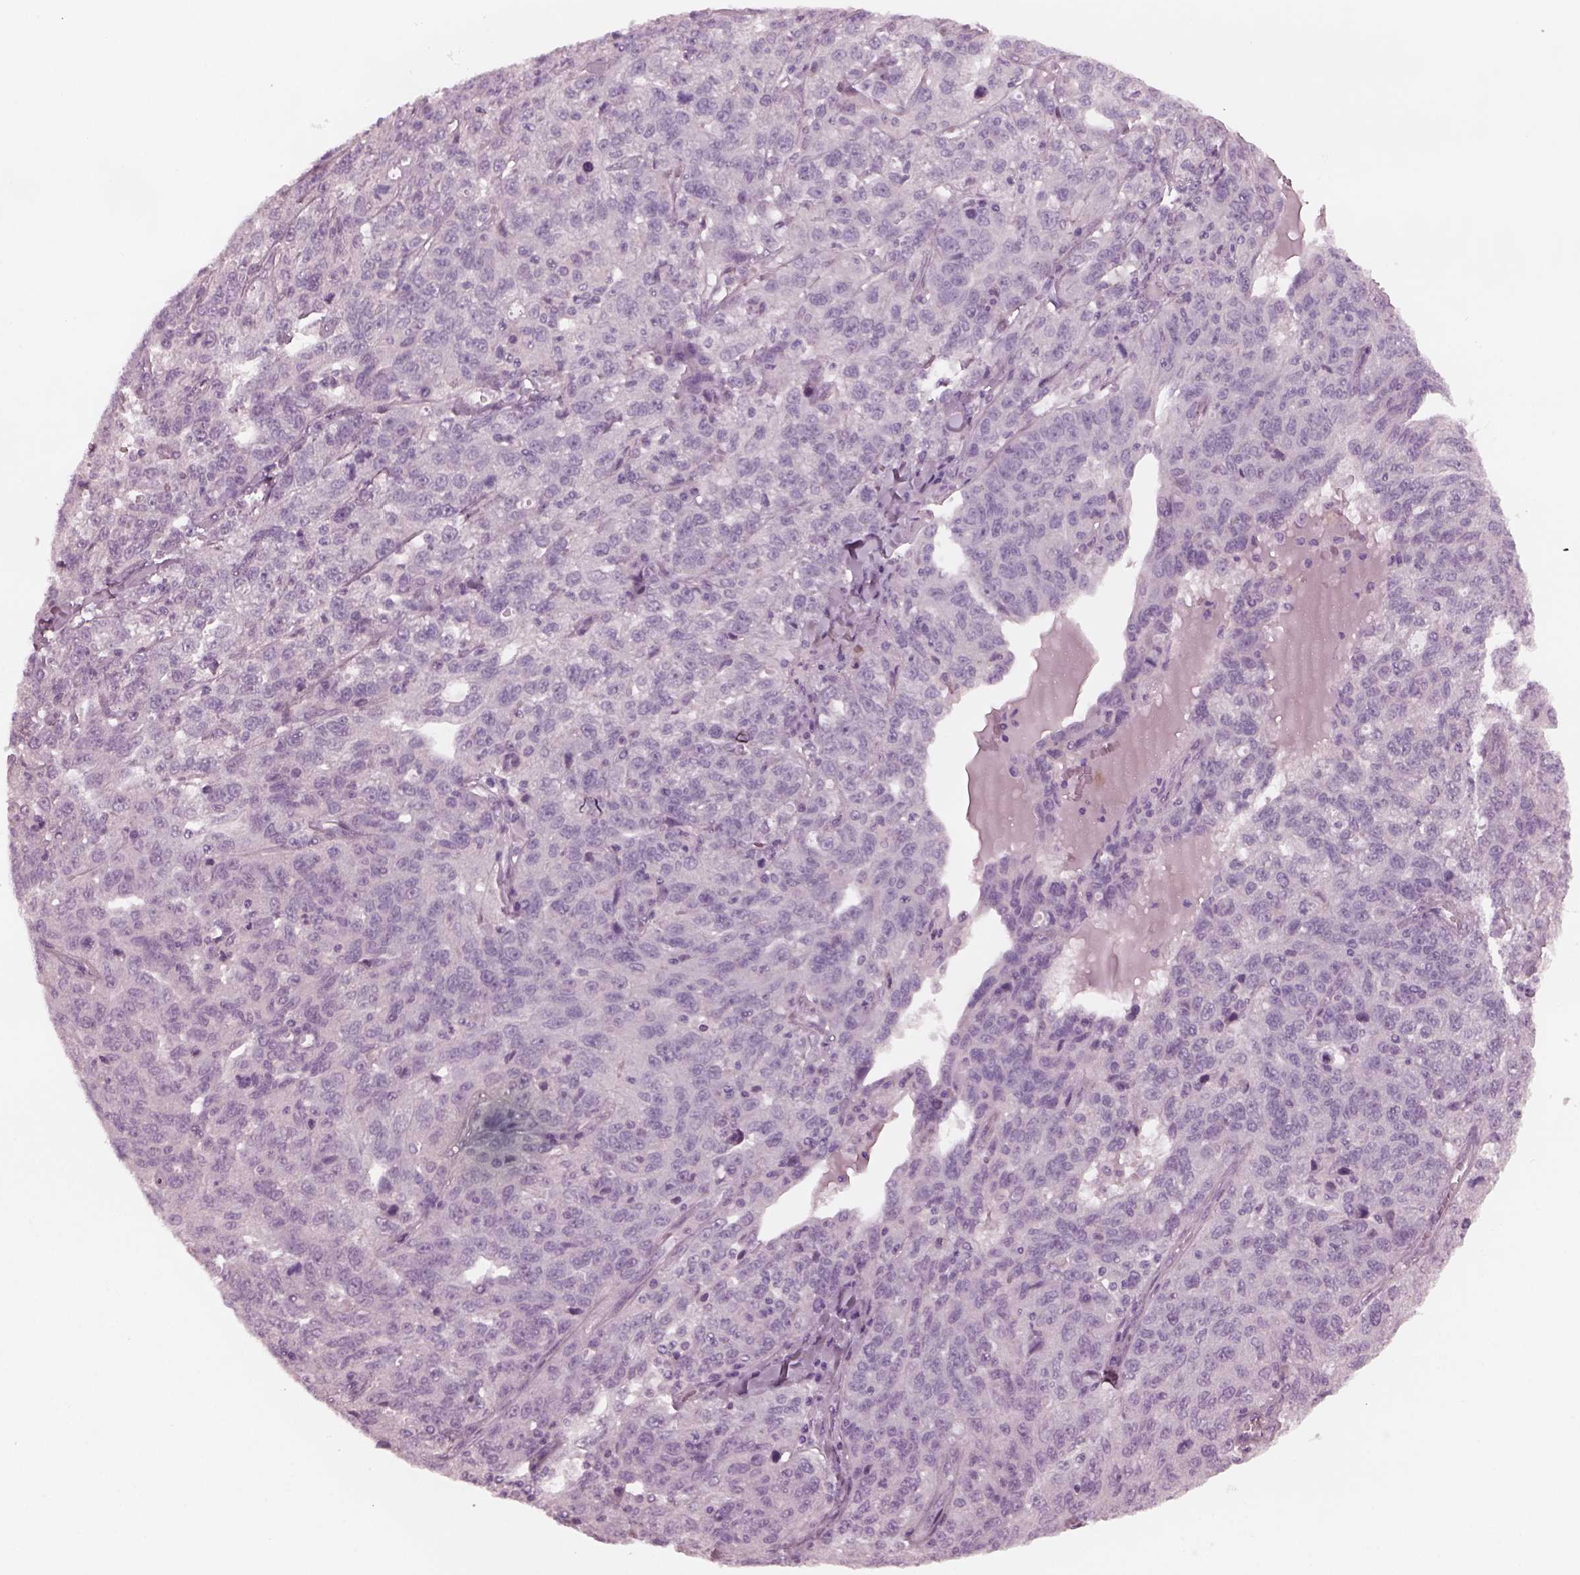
{"staining": {"intensity": "negative", "quantity": "none", "location": "none"}, "tissue": "ovarian cancer", "cell_type": "Tumor cells", "image_type": "cancer", "snomed": [{"axis": "morphology", "description": "Cystadenocarcinoma, serous, NOS"}, {"axis": "topography", "description": "Ovary"}], "caption": "The IHC photomicrograph has no significant expression in tumor cells of ovarian cancer tissue. The staining was performed using DAB (3,3'-diaminobenzidine) to visualize the protein expression in brown, while the nuclei were stained in blue with hematoxylin (Magnification: 20x).", "gene": "YY2", "patient": {"sex": "female", "age": 71}}